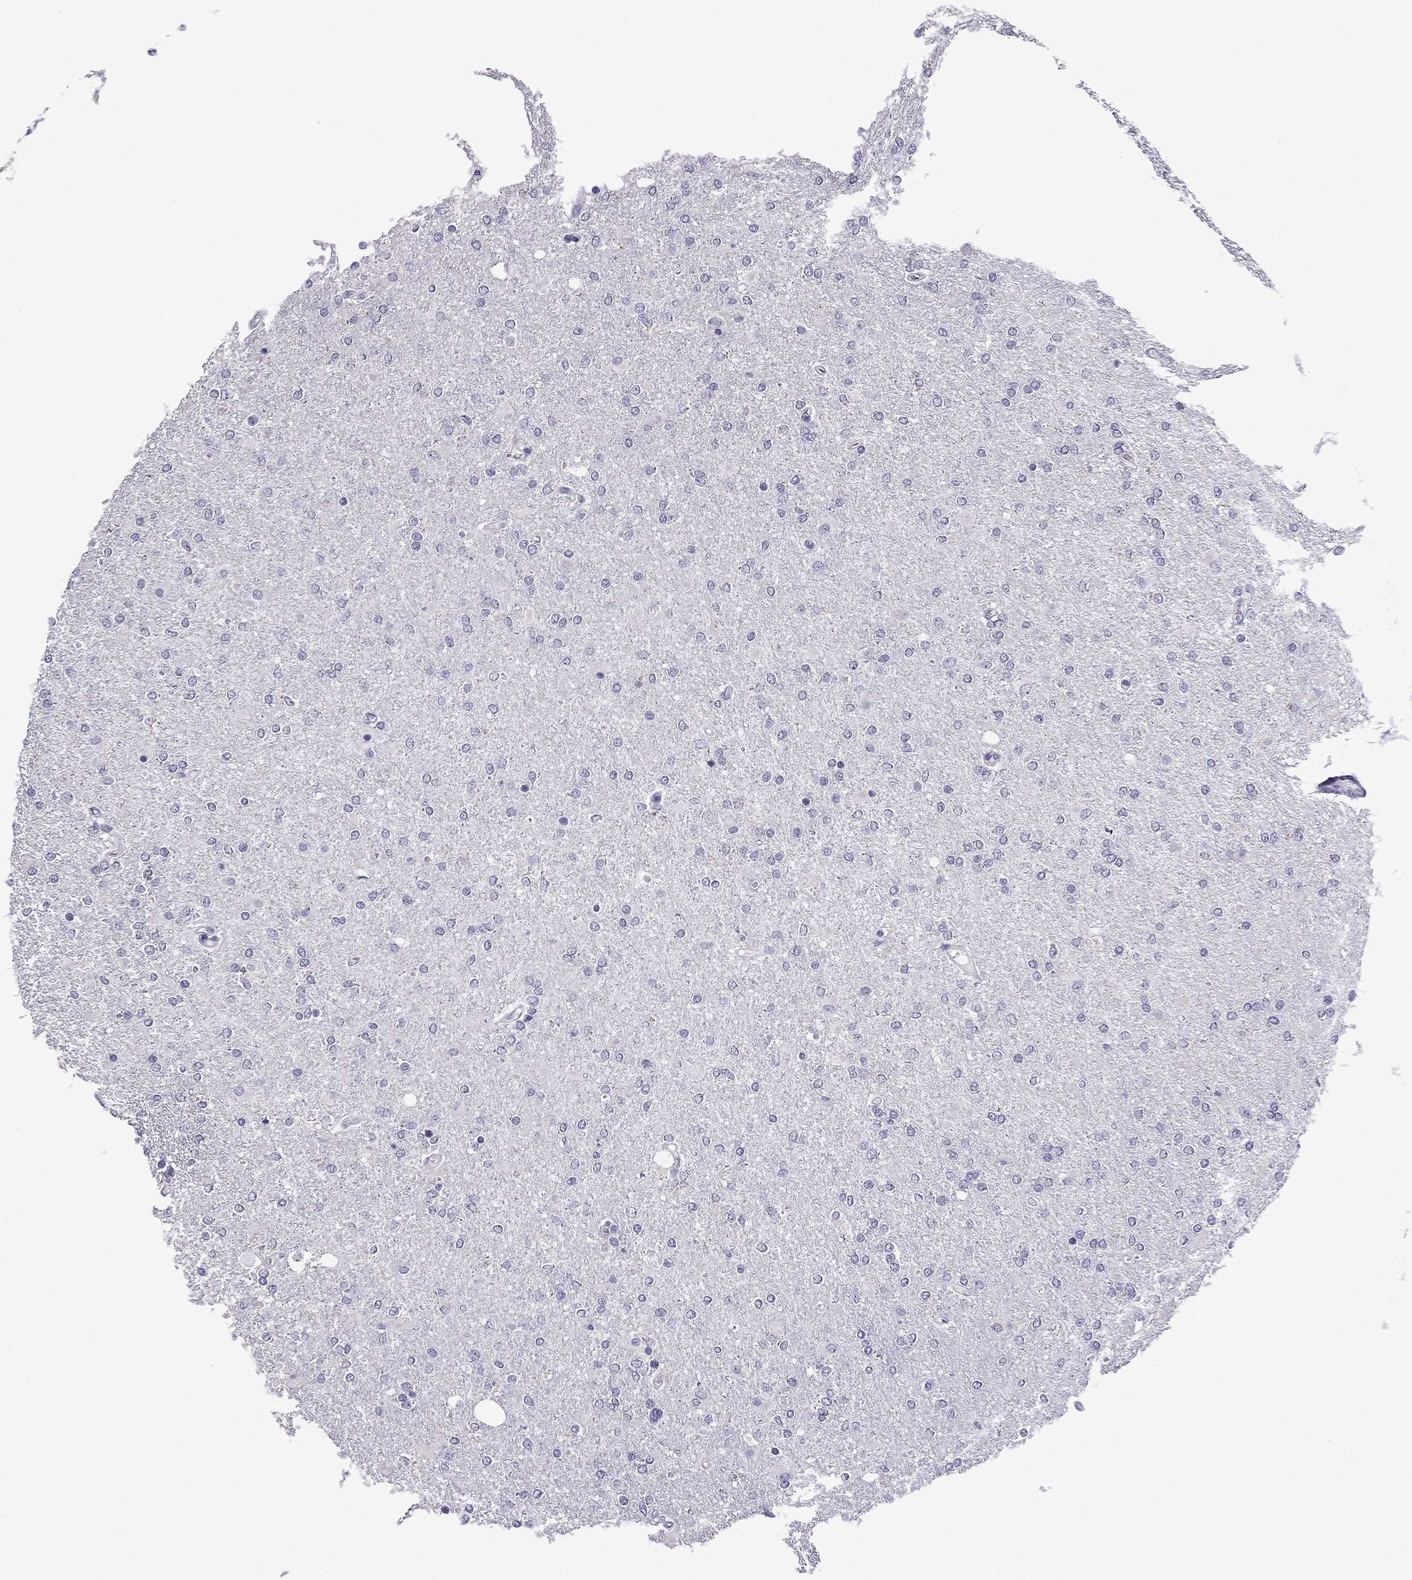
{"staining": {"intensity": "negative", "quantity": "none", "location": "none"}, "tissue": "glioma", "cell_type": "Tumor cells", "image_type": "cancer", "snomed": [{"axis": "morphology", "description": "Glioma, malignant, High grade"}, {"axis": "topography", "description": "Cerebral cortex"}], "caption": "This is a histopathology image of immunohistochemistry (IHC) staining of glioma, which shows no positivity in tumor cells.", "gene": "TTN", "patient": {"sex": "male", "age": 70}}